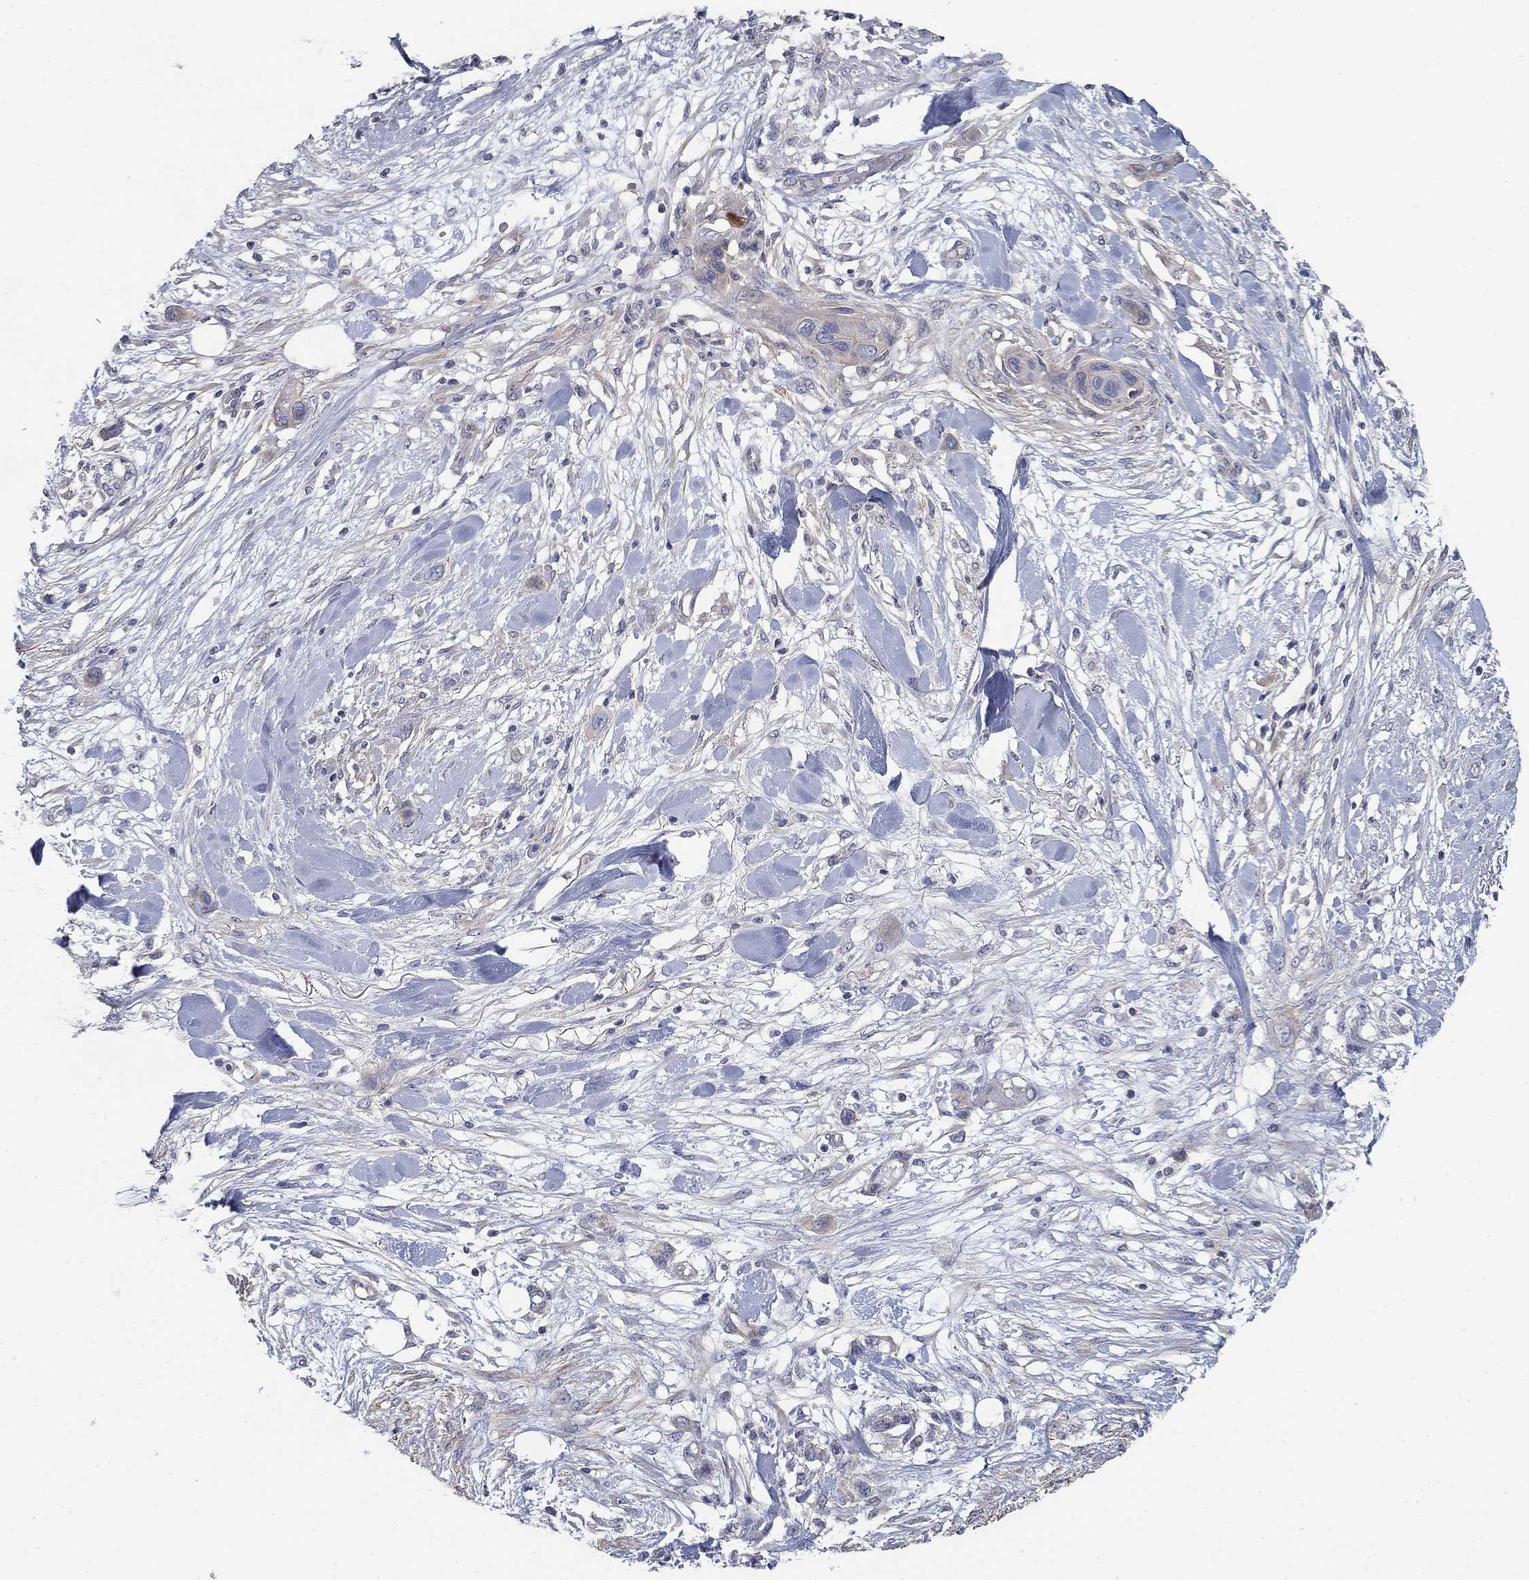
{"staining": {"intensity": "weak", "quantity": "<25%", "location": "cytoplasmic/membranous"}, "tissue": "skin cancer", "cell_type": "Tumor cells", "image_type": "cancer", "snomed": [{"axis": "morphology", "description": "Squamous cell carcinoma, NOS"}, {"axis": "topography", "description": "Skin"}], "caption": "Human skin cancer stained for a protein using immunohistochemistry demonstrates no staining in tumor cells.", "gene": "GRK7", "patient": {"sex": "male", "age": 79}}